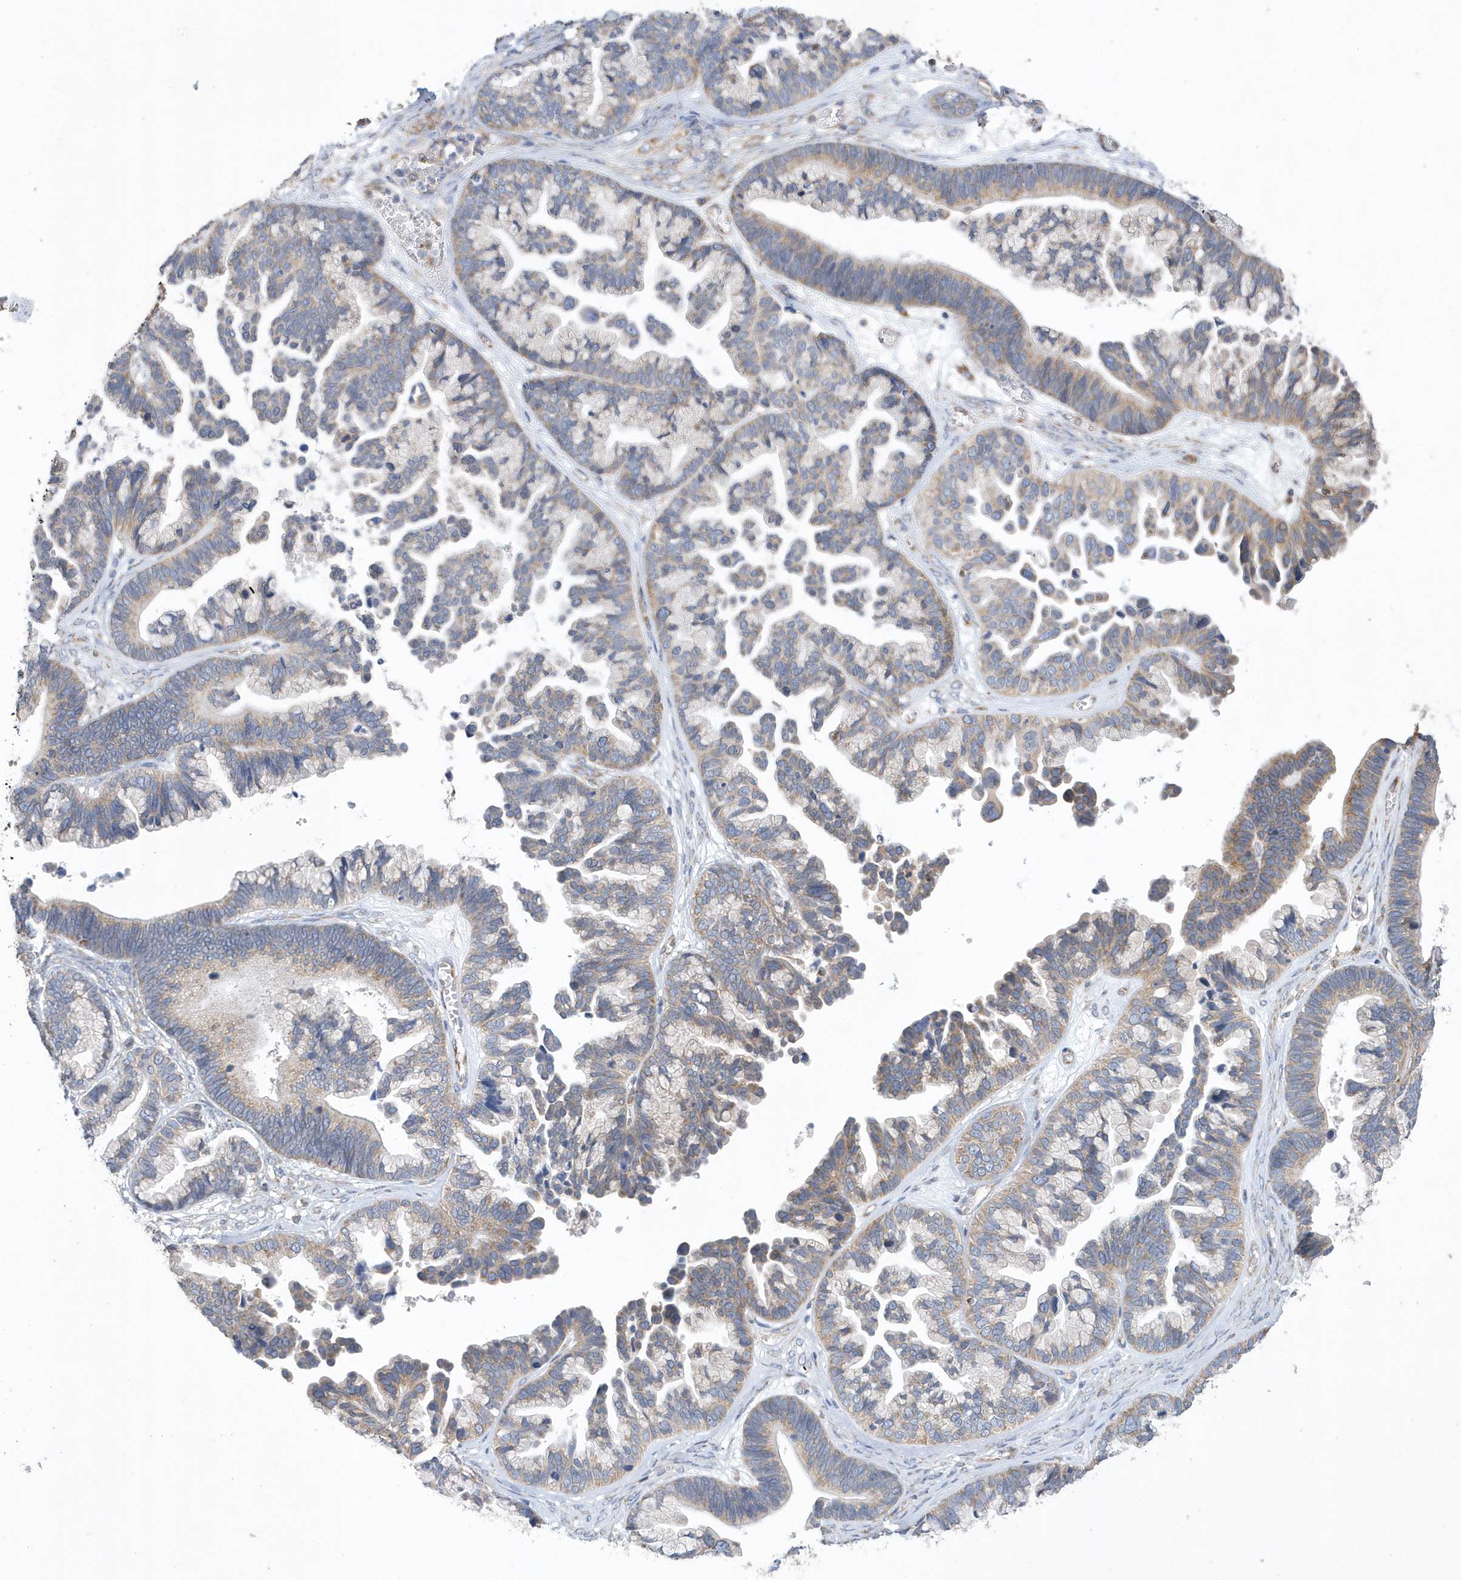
{"staining": {"intensity": "moderate", "quantity": "25%-75%", "location": "cytoplasmic/membranous"}, "tissue": "ovarian cancer", "cell_type": "Tumor cells", "image_type": "cancer", "snomed": [{"axis": "morphology", "description": "Cystadenocarcinoma, serous, NOS"}, {"axis": "topography", "description": "Ovary"}], "caption": "High-magnification brightfield microscopy of serous cystadenocarcinoma (ovarian) stained with DAB (brown) and counterstained with hematoxylin (blue). tumor cells exhibit moderate cytoplasmic/membranous expression is appreciated in approximately25%-75% of cells. (DAB IHC with brightfield microscopy, high magnification).", "gene": "SPATA5", "patient": {"sex": "female", "age": 56}}